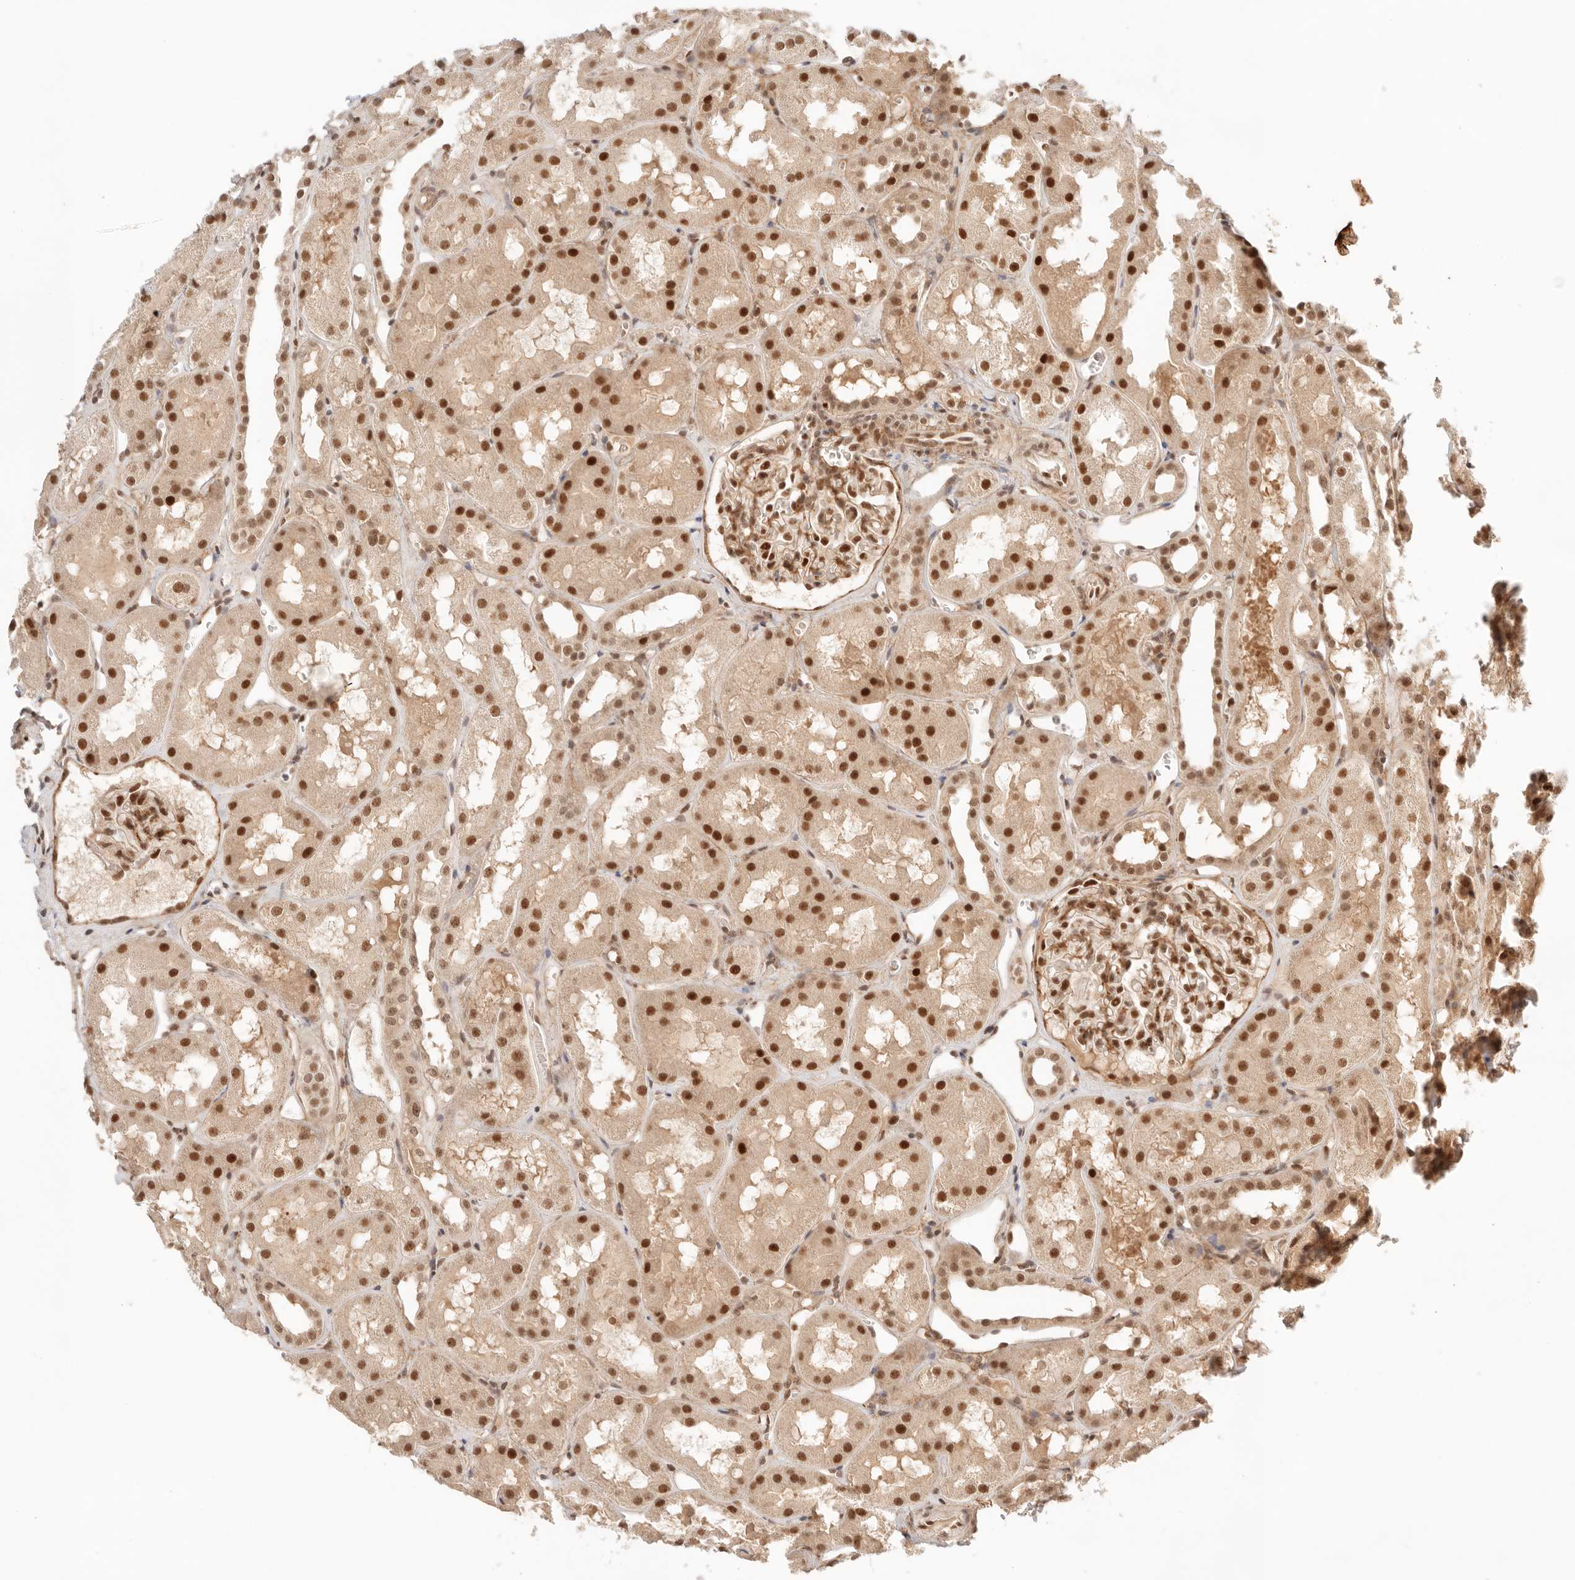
{"staining": {"intensity": "moderate", "quantity": ">75%", "location": "nuclear"}, "tissue": "kidney", "cell_type": "Cells in glomeruli", "image_type": "normal", "snomed": [{"axis": "morphology", "description": "Normal tissue, NOS"}, {"axis": "topography", "description": "Kidney"}], "caption": "Immunohistochemical staining of normal human kidney exhibits moderate nuclear protein positivity in approximately >75% of cells in glomeruli. (IHC, brightfield microscopy, high magnification).", "gene": "GTF2E2", "patient": {"sex": "male", "age": 16}}